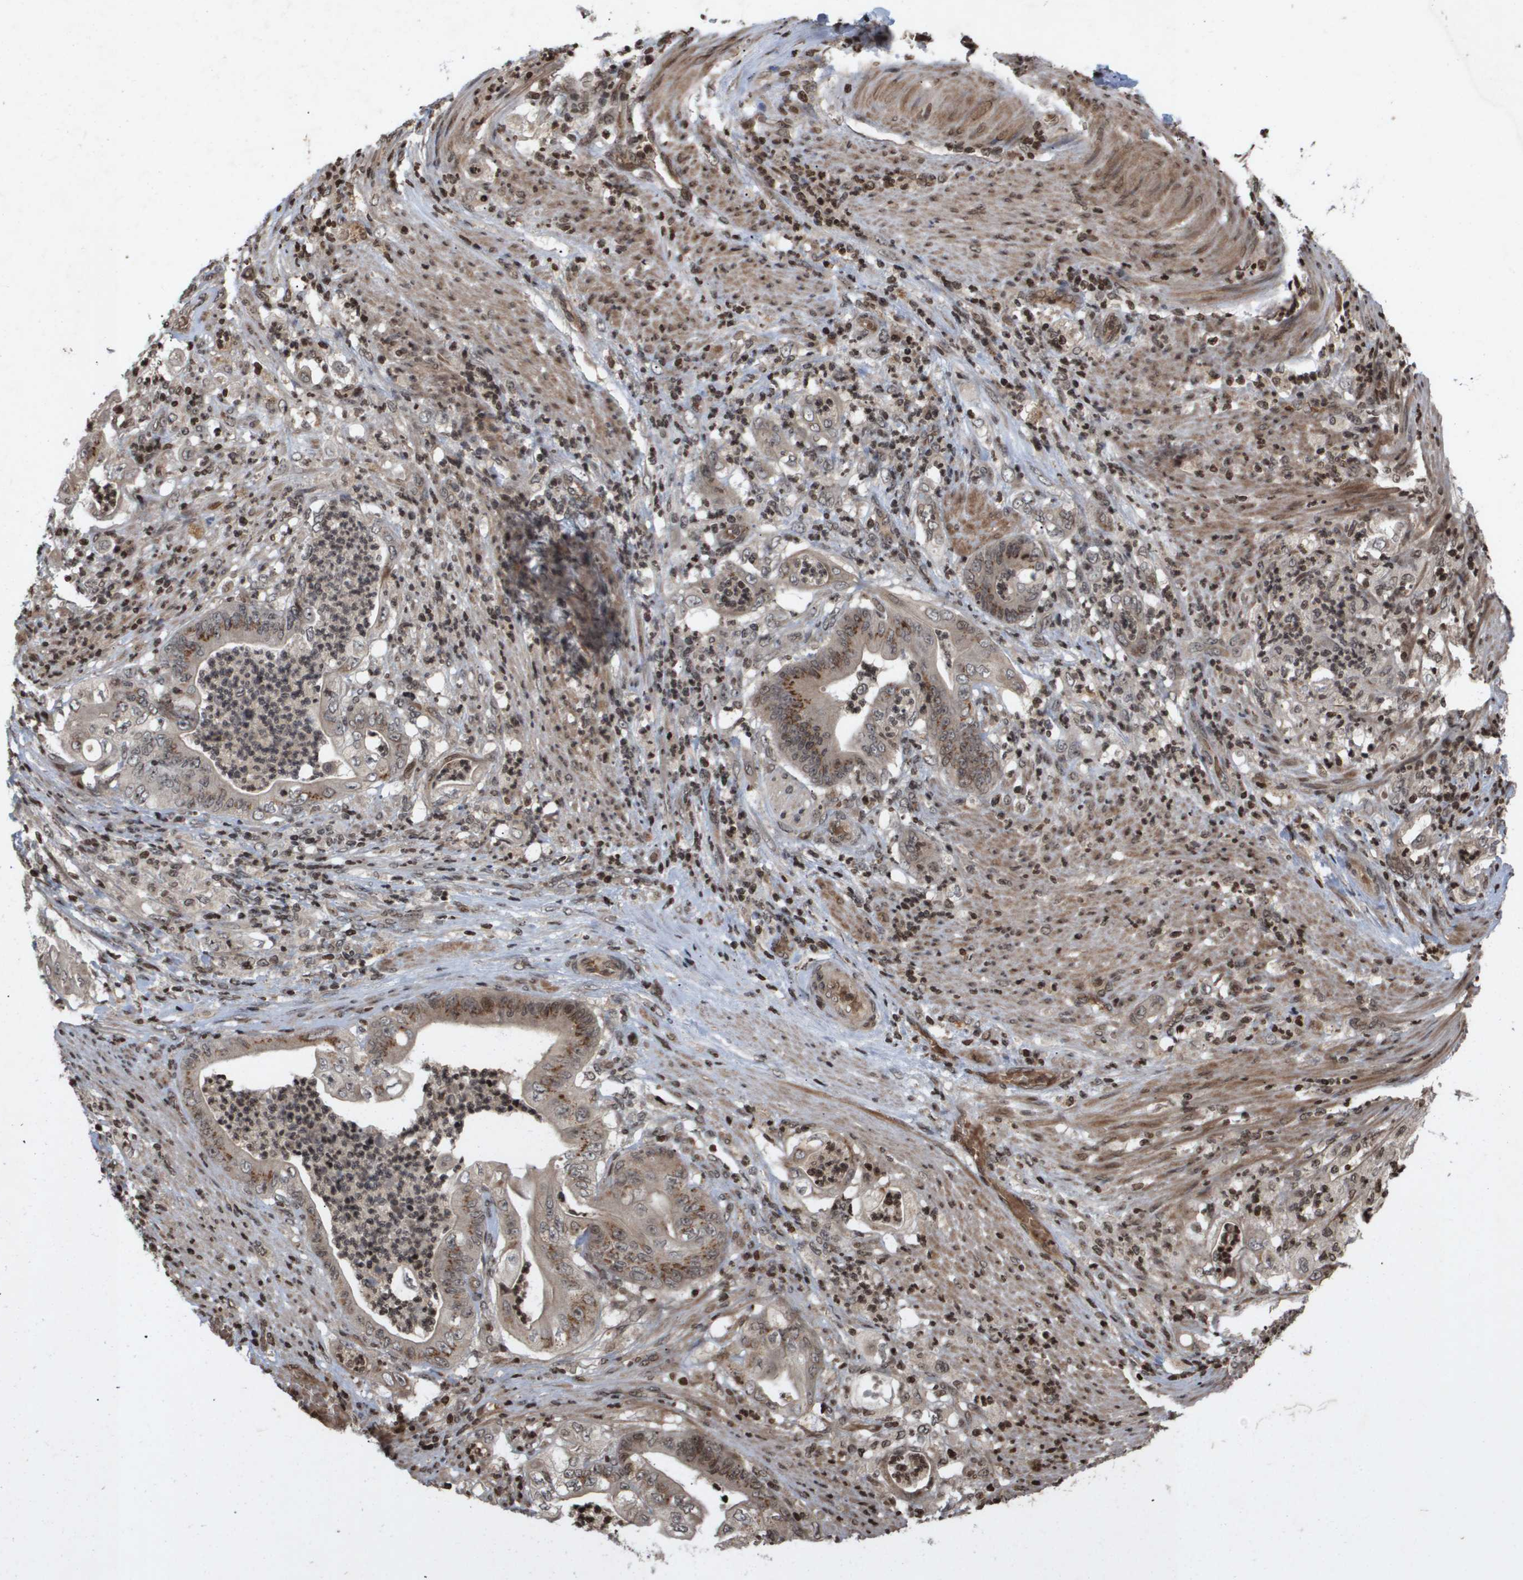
{"staining": {"intensity": "moderate", "quantity": "25%-75%", "location": "cytoplasmic/membranous"}, "tissue": "stomach cancer", "cell_type": "Tumor cells", "image_type": "cancer", "snomed": [{"axis": "morphology", "description": "Adenocarcinoma, NOS"}, {"axis": "topography", "description": "Stomach"}], "caption": "Stomach cancer (adenocarcinoma) was stained to show a protein in brown. There is medium levels of moderate cytoplasmic/membranous staining in approximately 25%-75% of tumor cells. (Stains: DAB (3,3'-diaminobenzidine) in brown, nuclei in blue, Microscopy: brightfield microscopy at high magnification).", "gene": "HSPA6", "patient": {"sex": "female", "age": 73}}